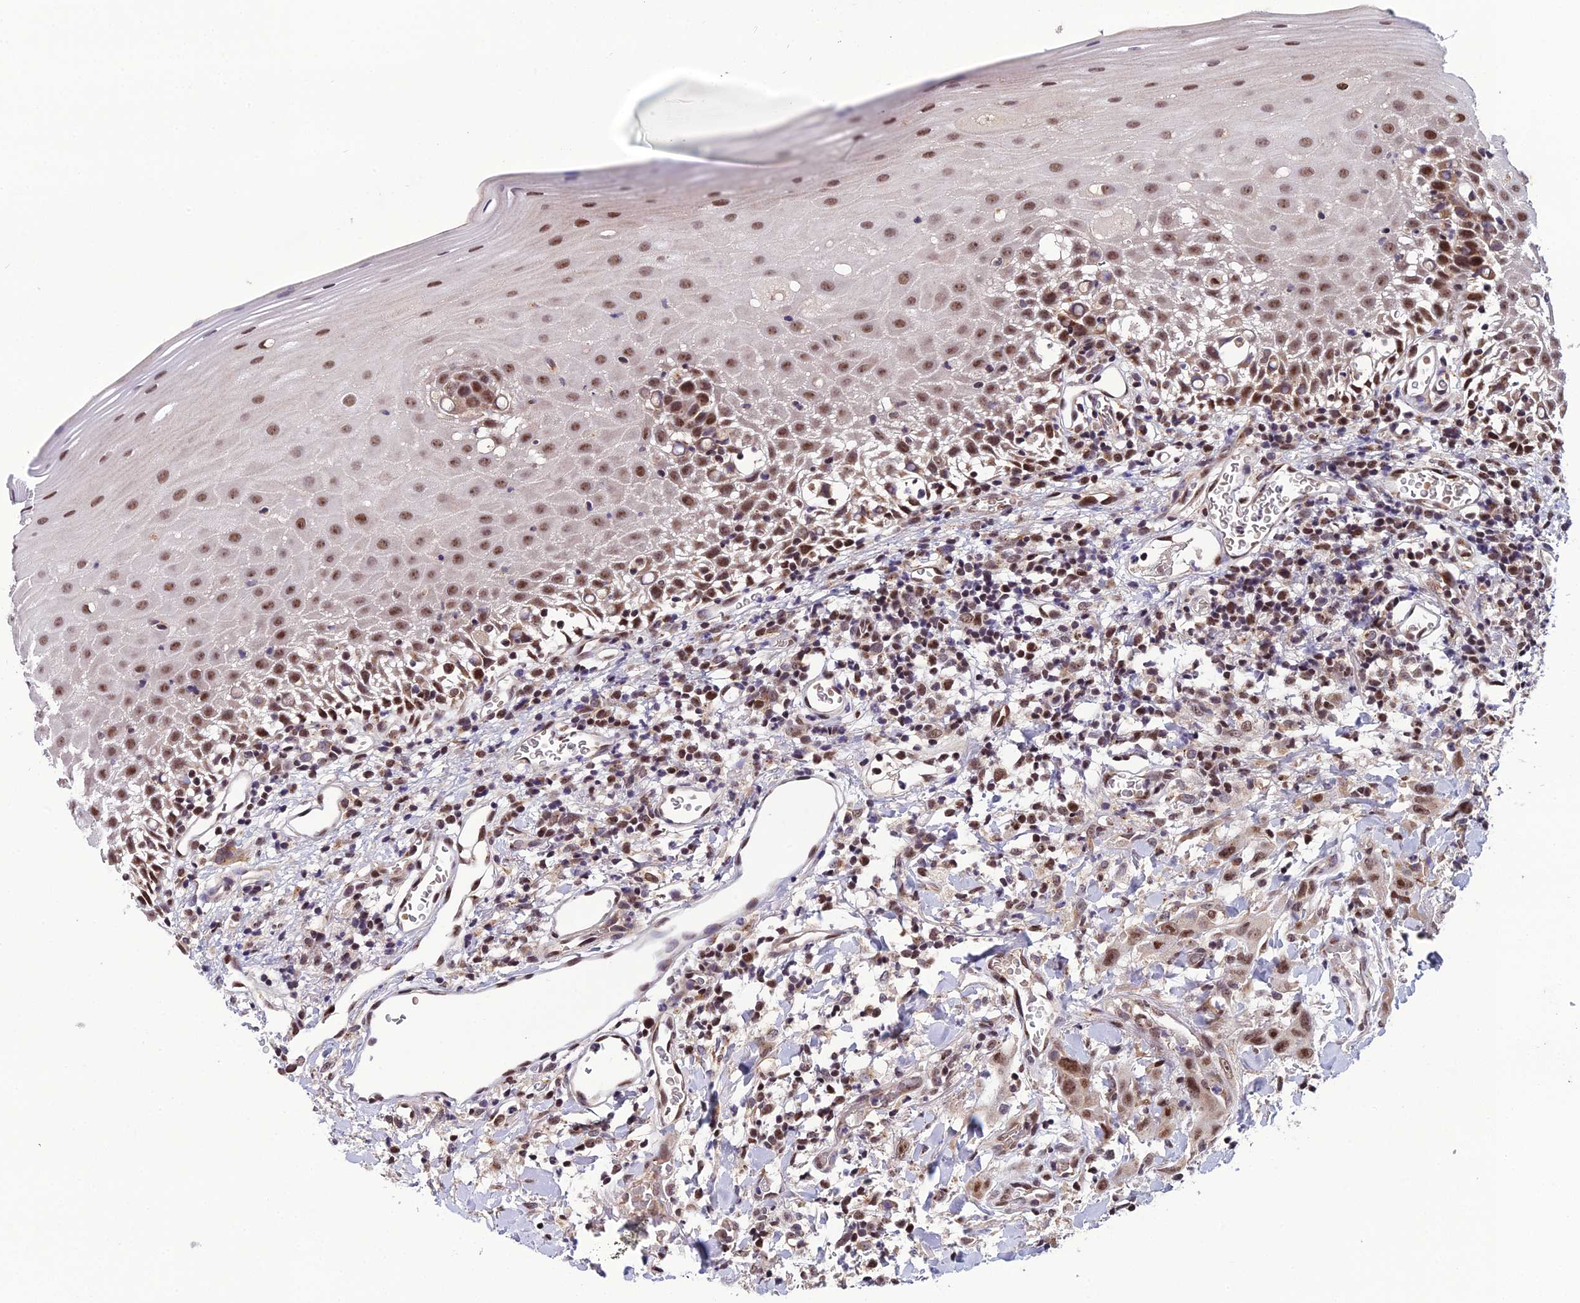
{"staining": {"intensity": "moderate", "quantity": ">75%", "location": "nuclear"}, "tissue": "oral mucosa", "cell_type": "Squamous epithelial cells", "image_type": "normal", "snomed": [{"axis": "morphology", "description": "Normal tissue, NOS"}, {"axis": "topography", "description": "Oral tissue"}], "caption": "Protein staining of normal oral mucosa reveals moderate nuclear staining in about >75% of squamous epithelial cells. The staining was performed using DAB (3,3'-diaminobenzidine), with brown indicating positive protein expression. Nuclei are stained blue with hematoxylin.", "gene": "ARL2", "patient": {"sex": "female", "age": 70}}